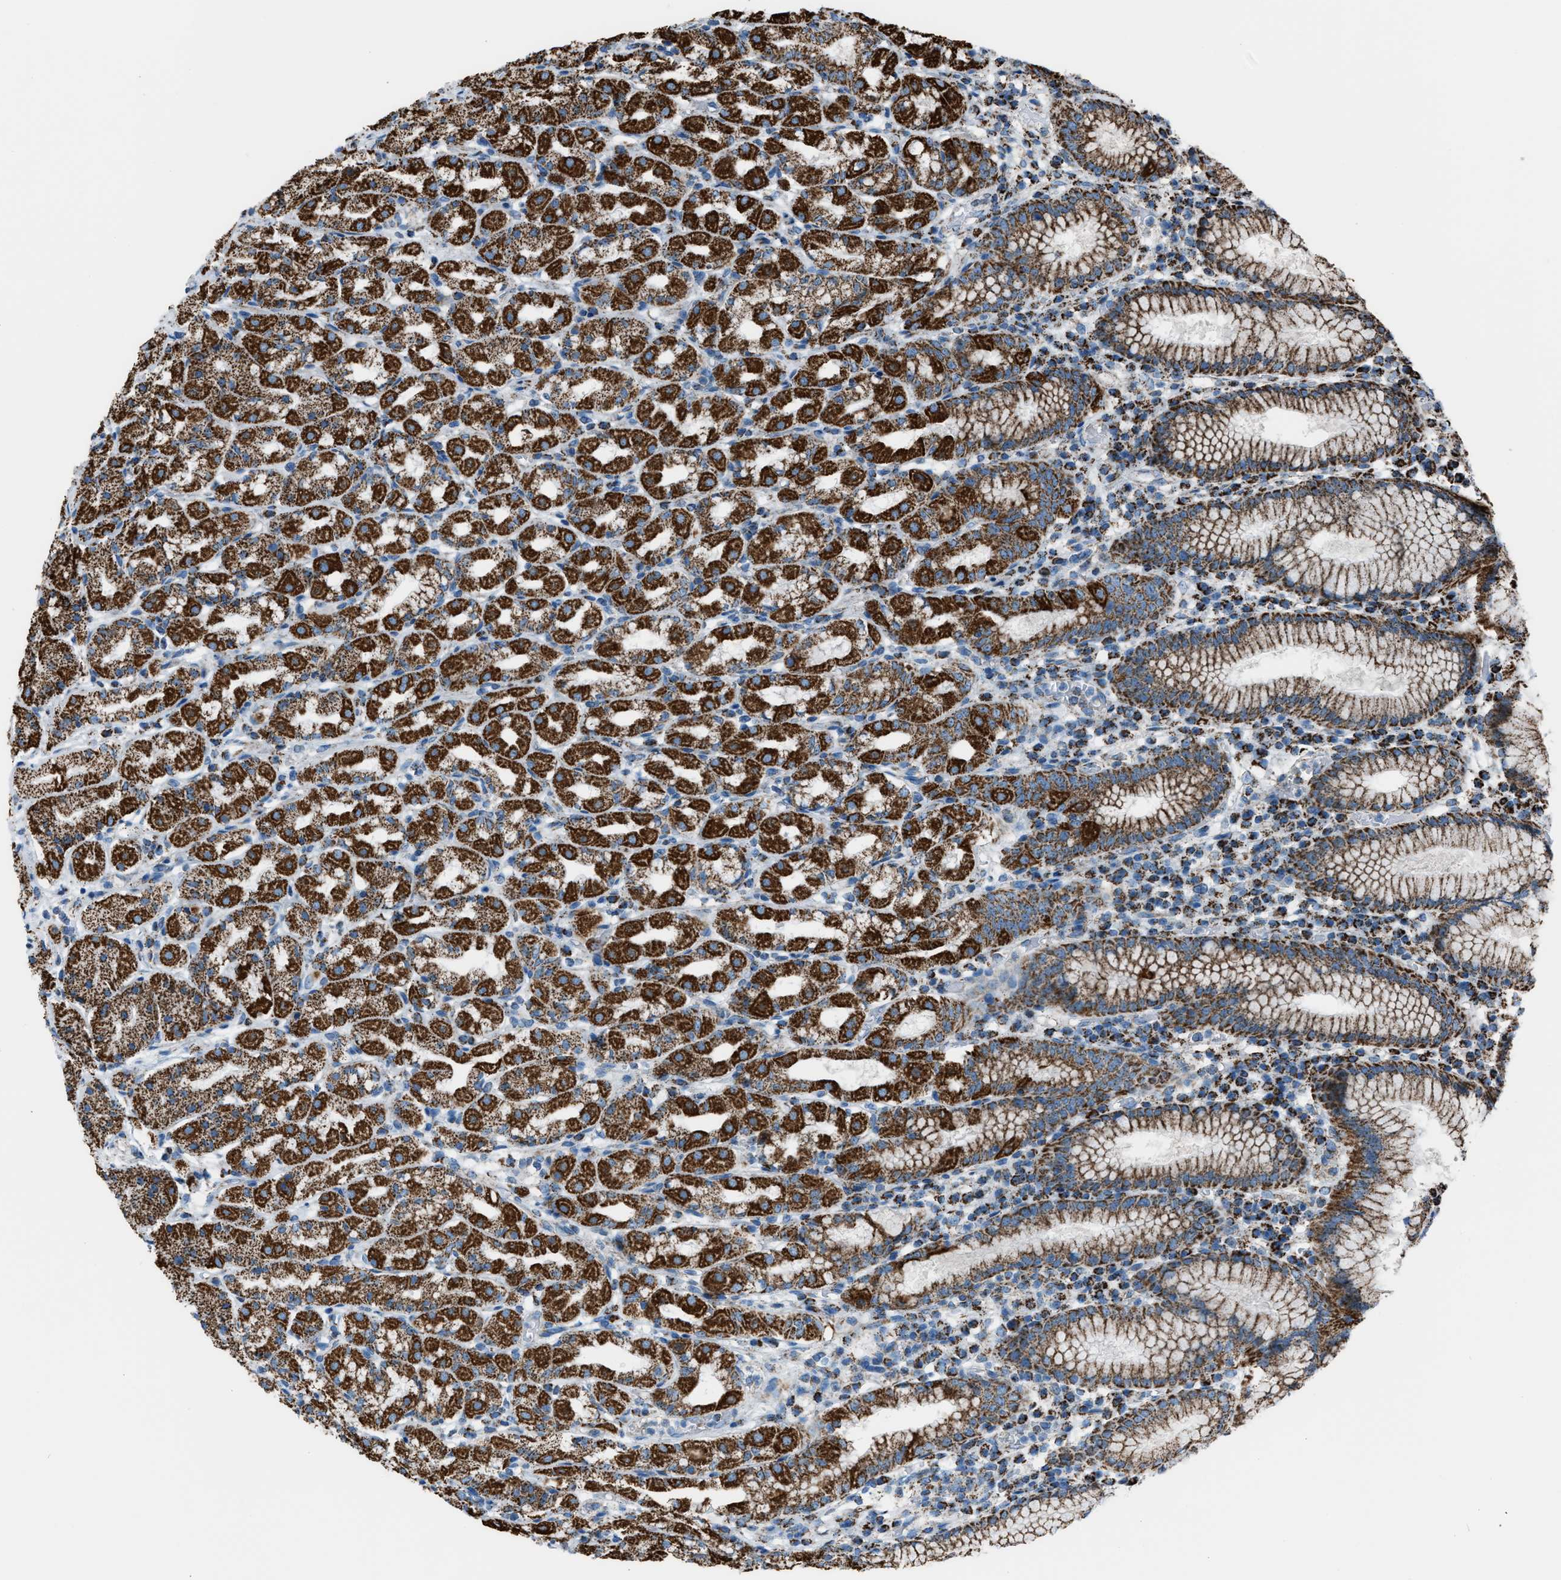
{"staining": {"intensity": "strong", "quantity": ">75%", "location": "cytoplasmic/membranous"}, "tissue": "stomach", "cell_type": "Glandular cells", "image_type": "normal", "snomed": [{"axis": "morphology", "description": "Normal tissue, NOS"}, {"axis": "topography", "description": "Stomach"}, {"axis": "topography", "description": "Stomach, lower"}], "caption": "Glandular cells display strong cytoplasmic/membranous positivity in approximately >75% of cells in benign stomach.", "gene": "MDH2", "patient": {"sex": "female", "age": 56}}